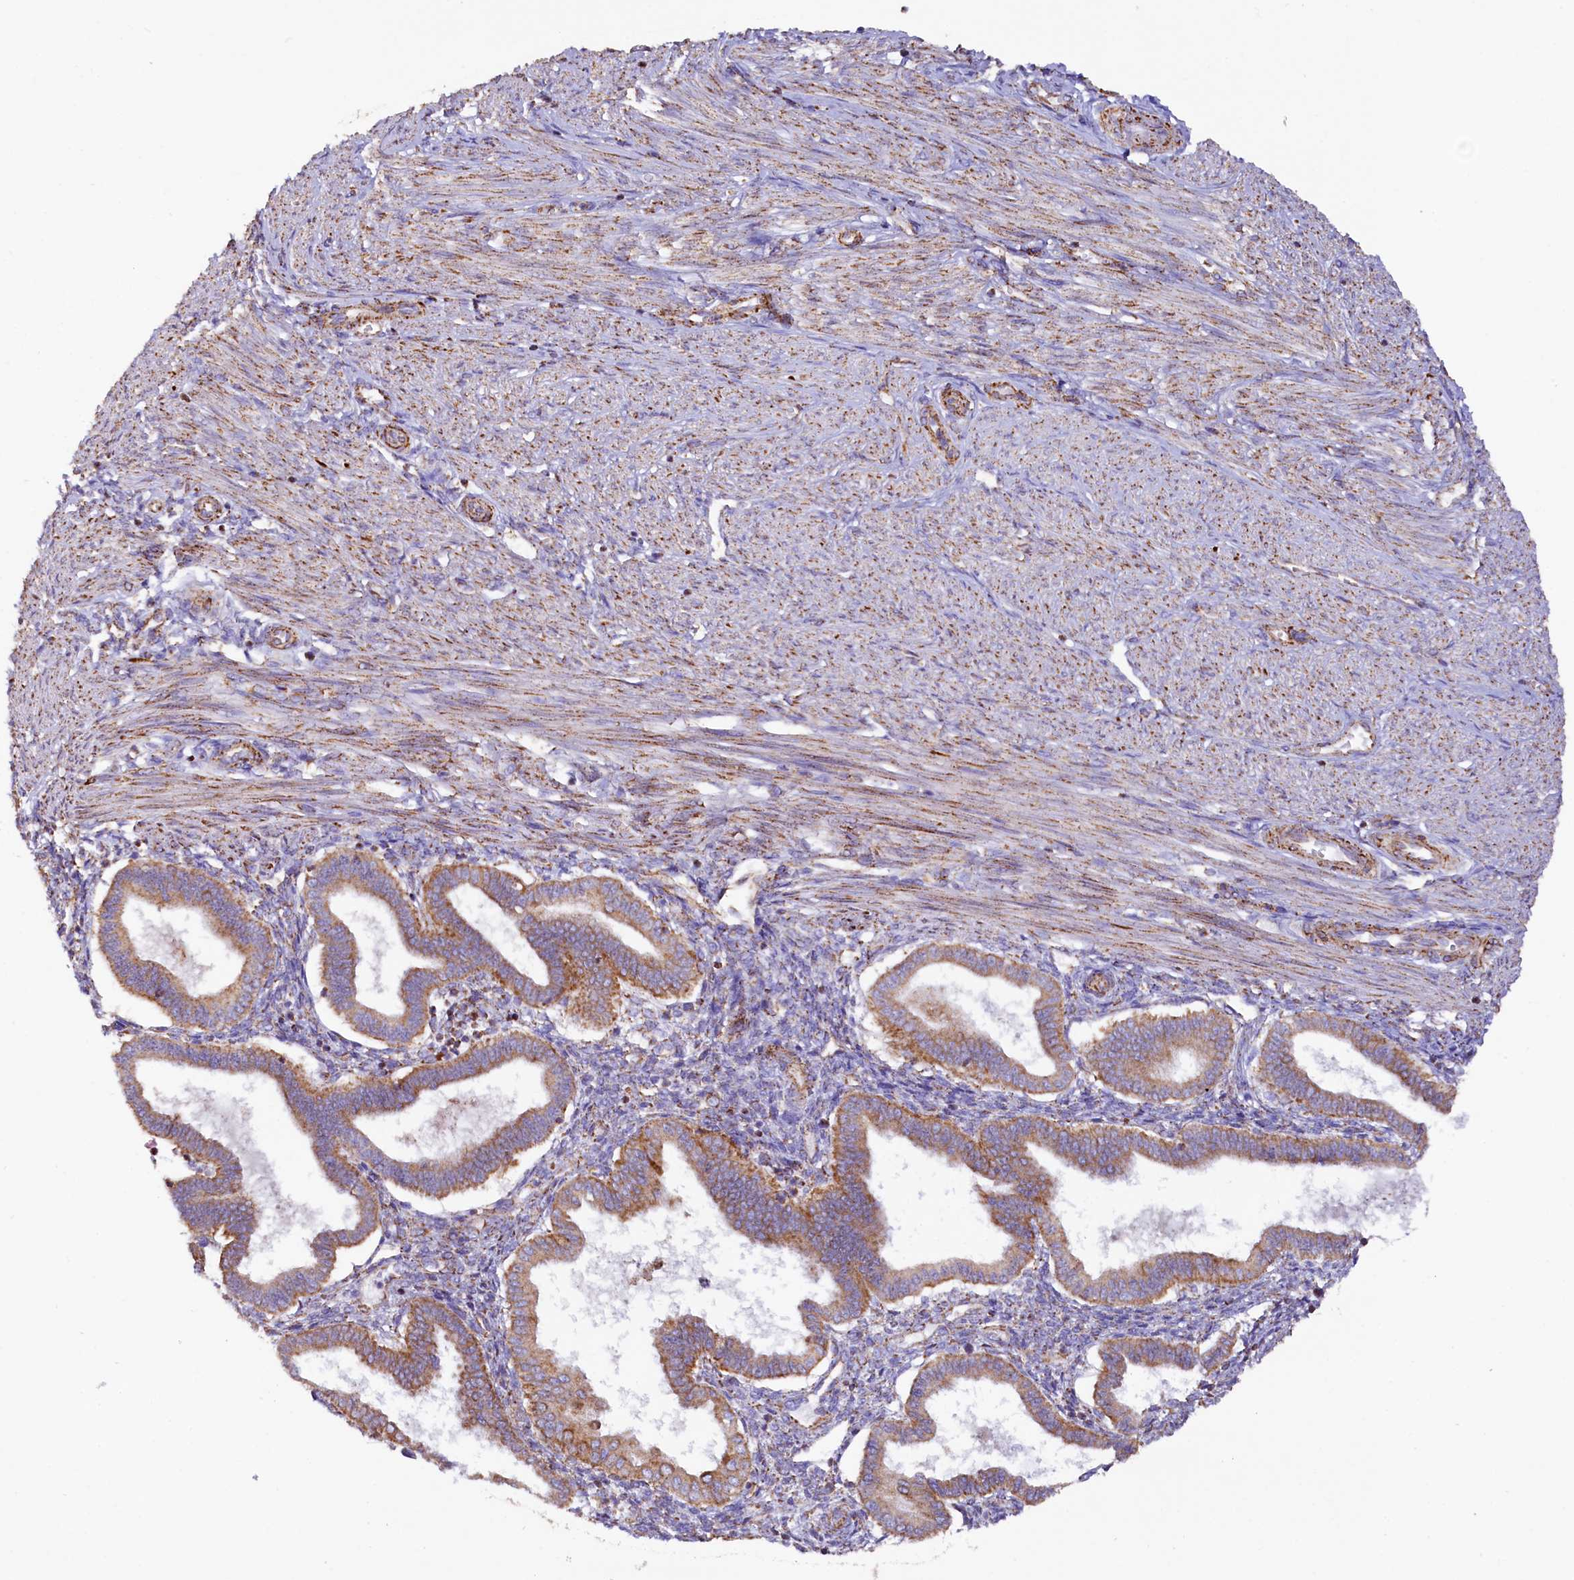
{"staining": {"intensity": "moderate", "quantity": "<25%", "location": "cytoplasmic/membranous"}, "tissue": "endometrium", "cell_type": "Cells in endometrial stroma", "image_type": "normal", "snomed": [{"axis": "morphology", "description": "Normal tissue, NOS"}, {"axis": "topography", "description": "Endometrium"}], "caption": "IHC image of normal endometrium: endometrium stained using IHC reveals low levels of moderate protein expression localized specifically in the cytoplasmic/membranous of cells in endometrial stroma, appearing as a cytoplasmic/membranous brown color.", "gene": "APLP2", "patient": {"sex": "female", "age": 25}}